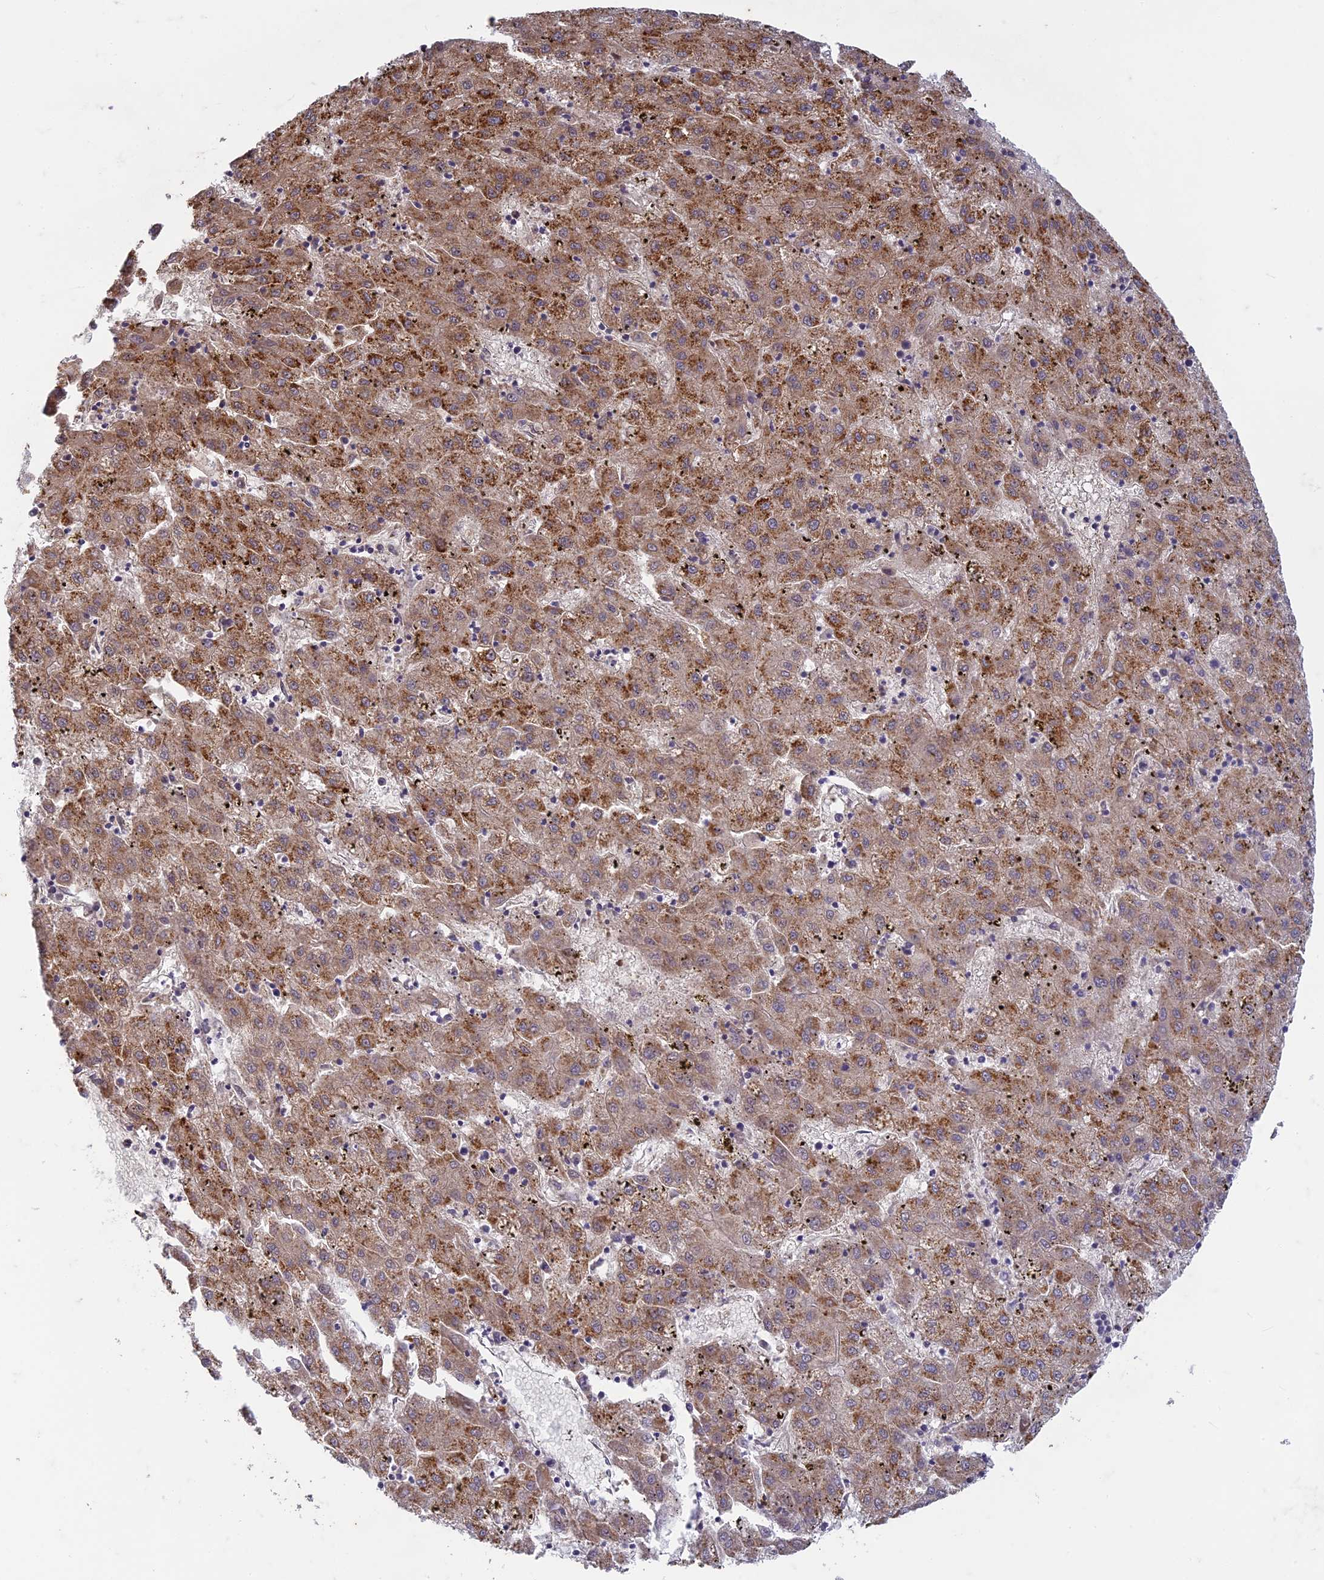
{"staining": {"intensity": "strong", "quantity": "<25%", "location": "cytoplasmic/membranous"}, "tissue": "liver cancer", "cell_type": "Tumor cells", "image_type": "cancer", "snomed": [{"axis": "morphology", "description": "Carcinoma, Hepatocellular, NOS"}, {"axis": "topography", "description": "Liver"}], "caption": "Brown immunohistochemical staining in human liver cancer displays strong cytoplasmic/membranous expression in about <25% of tumor cells.", "gene": "TCF25", "patient": {"sex": "male", "age": 72}}